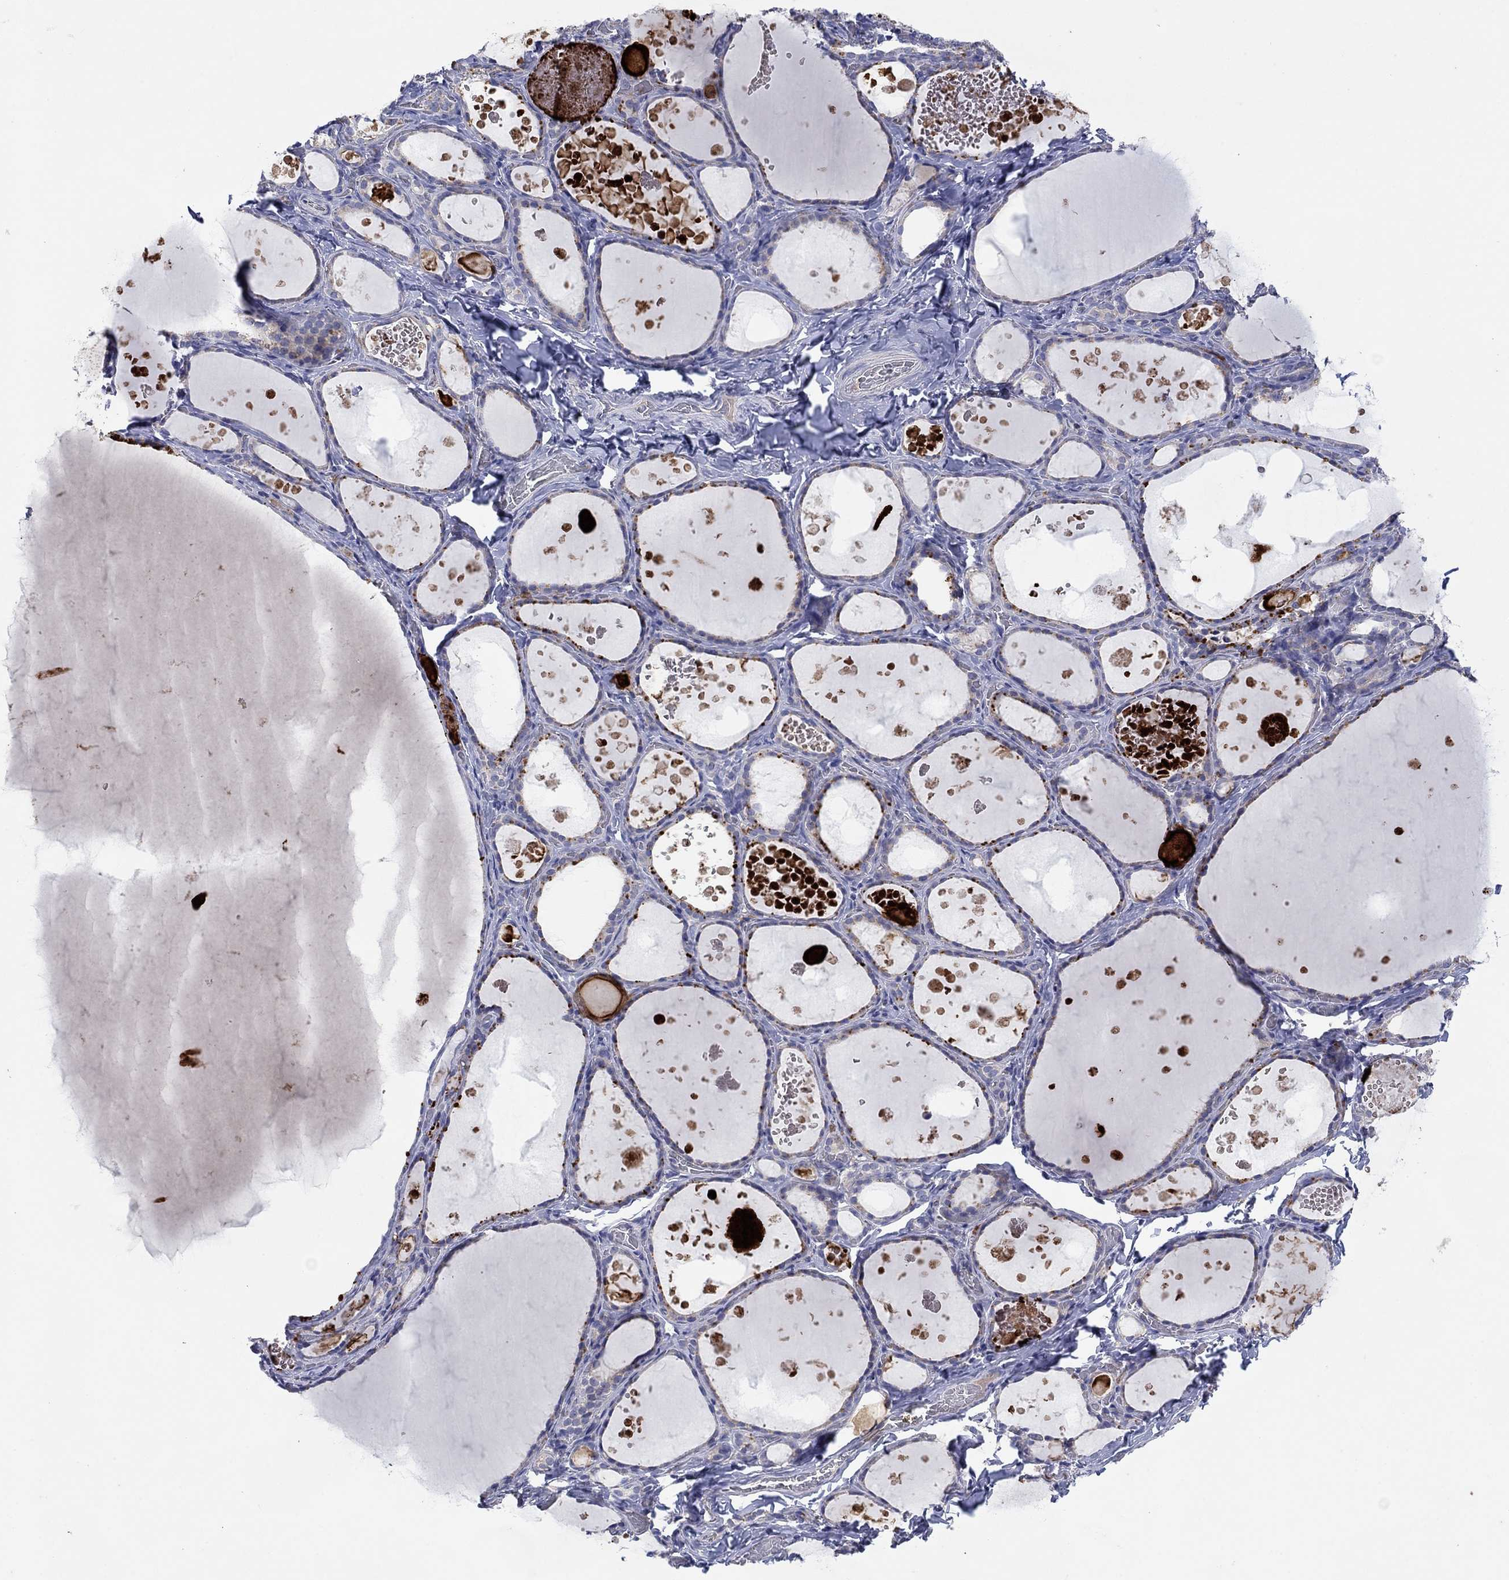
{"staining": {"intensity": "weak", "quantity": "<25%", "location": "cytoplasmic/membranous"}, "tissue": "thyroid gland", "cell_type": "Glandular cells", "image_type": "normal", "snomed": [{"axis": "morphology", "description": "Normal tissue, NOS"}, {"axis": "topography", "description": "Thyroid gland"}], "caption": "A high-resolution micrograph shows immunohistochemistry (IHC) staining of unremarkable thyroid gland, which displays no significant positivity in glandular cells.", "gene": "PLCL2", "patient": {"sex": "female", "age": 56}}